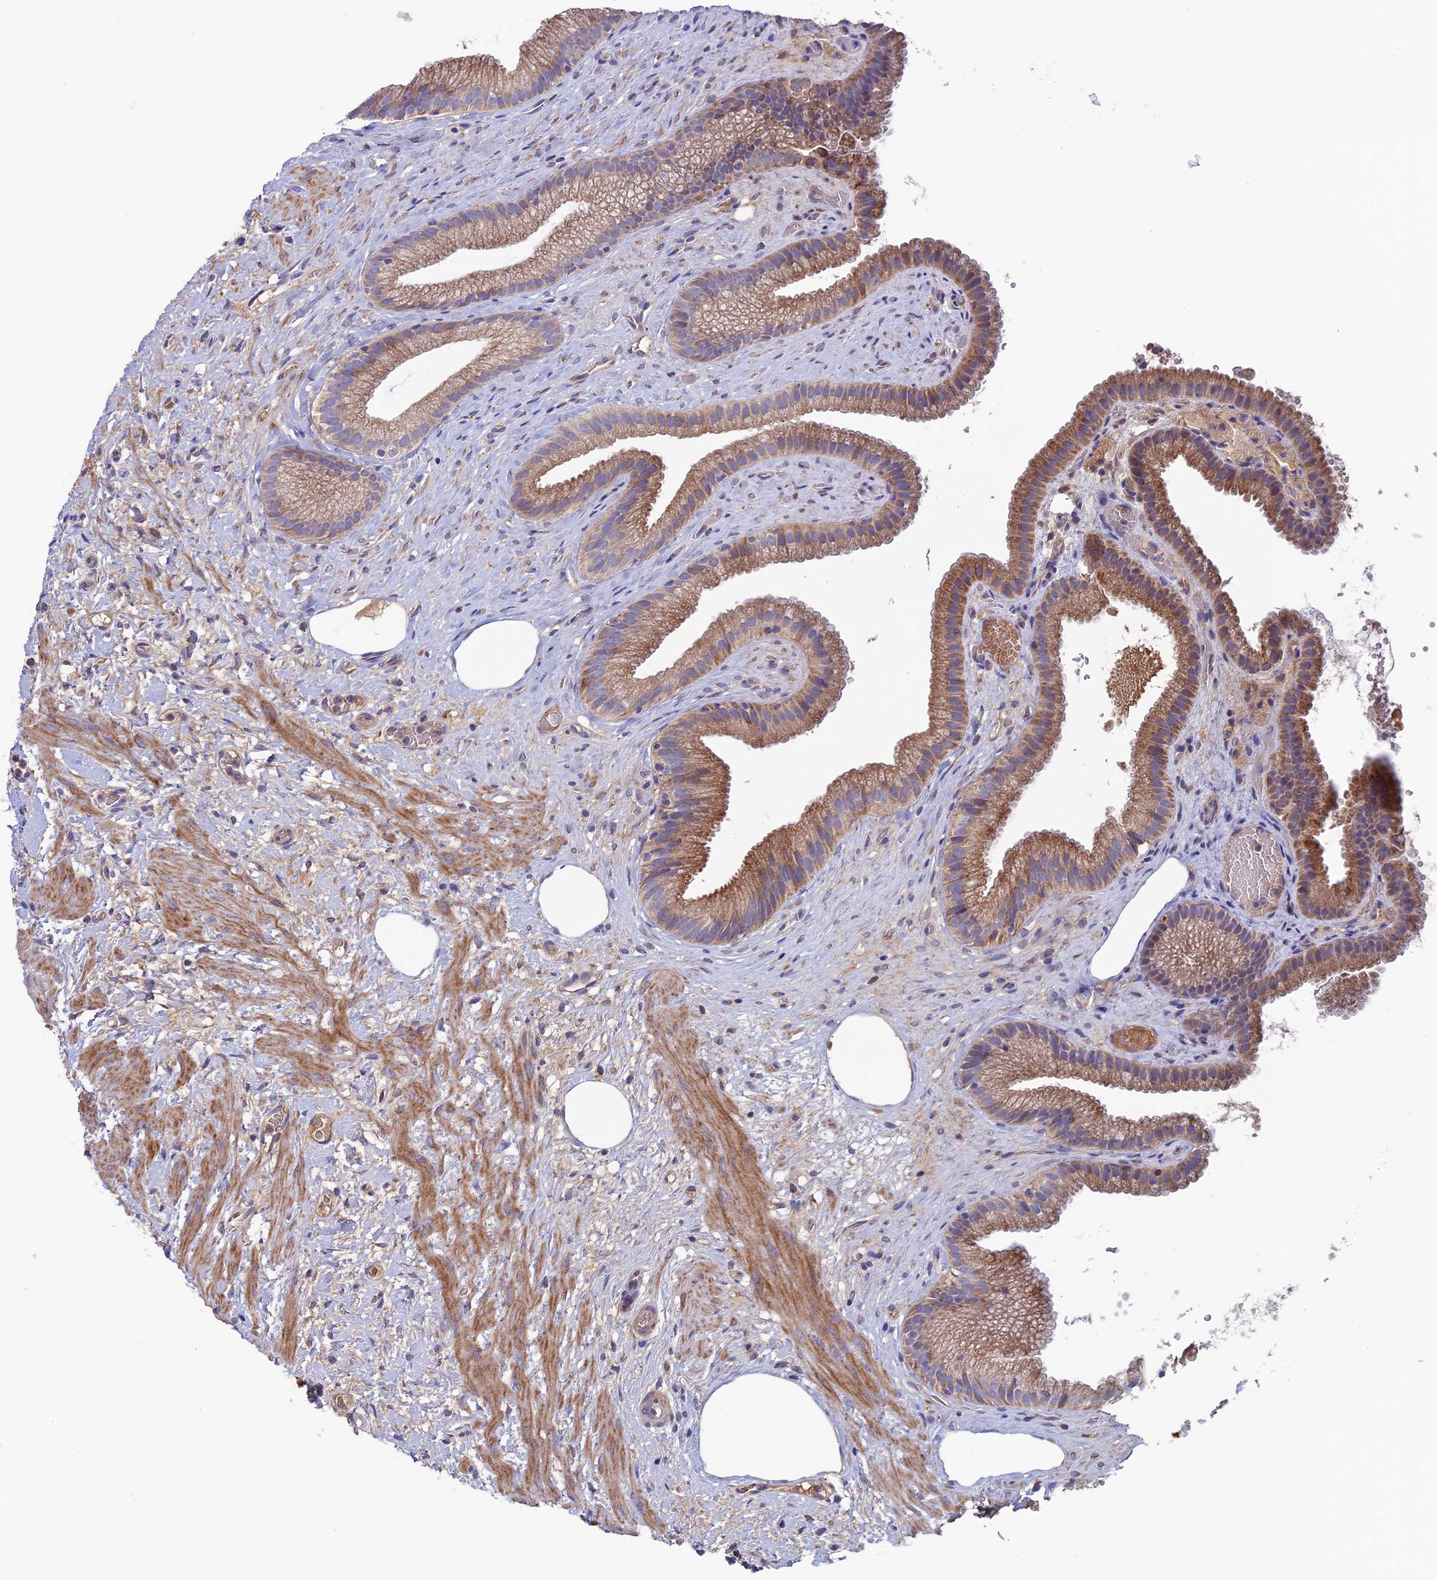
{"staining": {"intensity": "moderate", "quantity": ">75%", "location": "cytoplasmic/membranous"}, "tissue": "gallbladder", "cell_type": "Glandular cells", "image_type": "normal", "snomed": [{"axis": "morphology", "description": "Normal tissue, NOS"}, {"axis": "morphology", "description": "Inflammation, NOS"}, {"axis": "topography", "description": "Gallbladder"}], "caption": "This is a micrograph of IHC staining of unremarkable gallbladder, which shows moderate expression in the cytoplasmic/membranous of glandular cells.", "gene": "SLC15A5", "patient": {"sex": "male", "age": 51}}